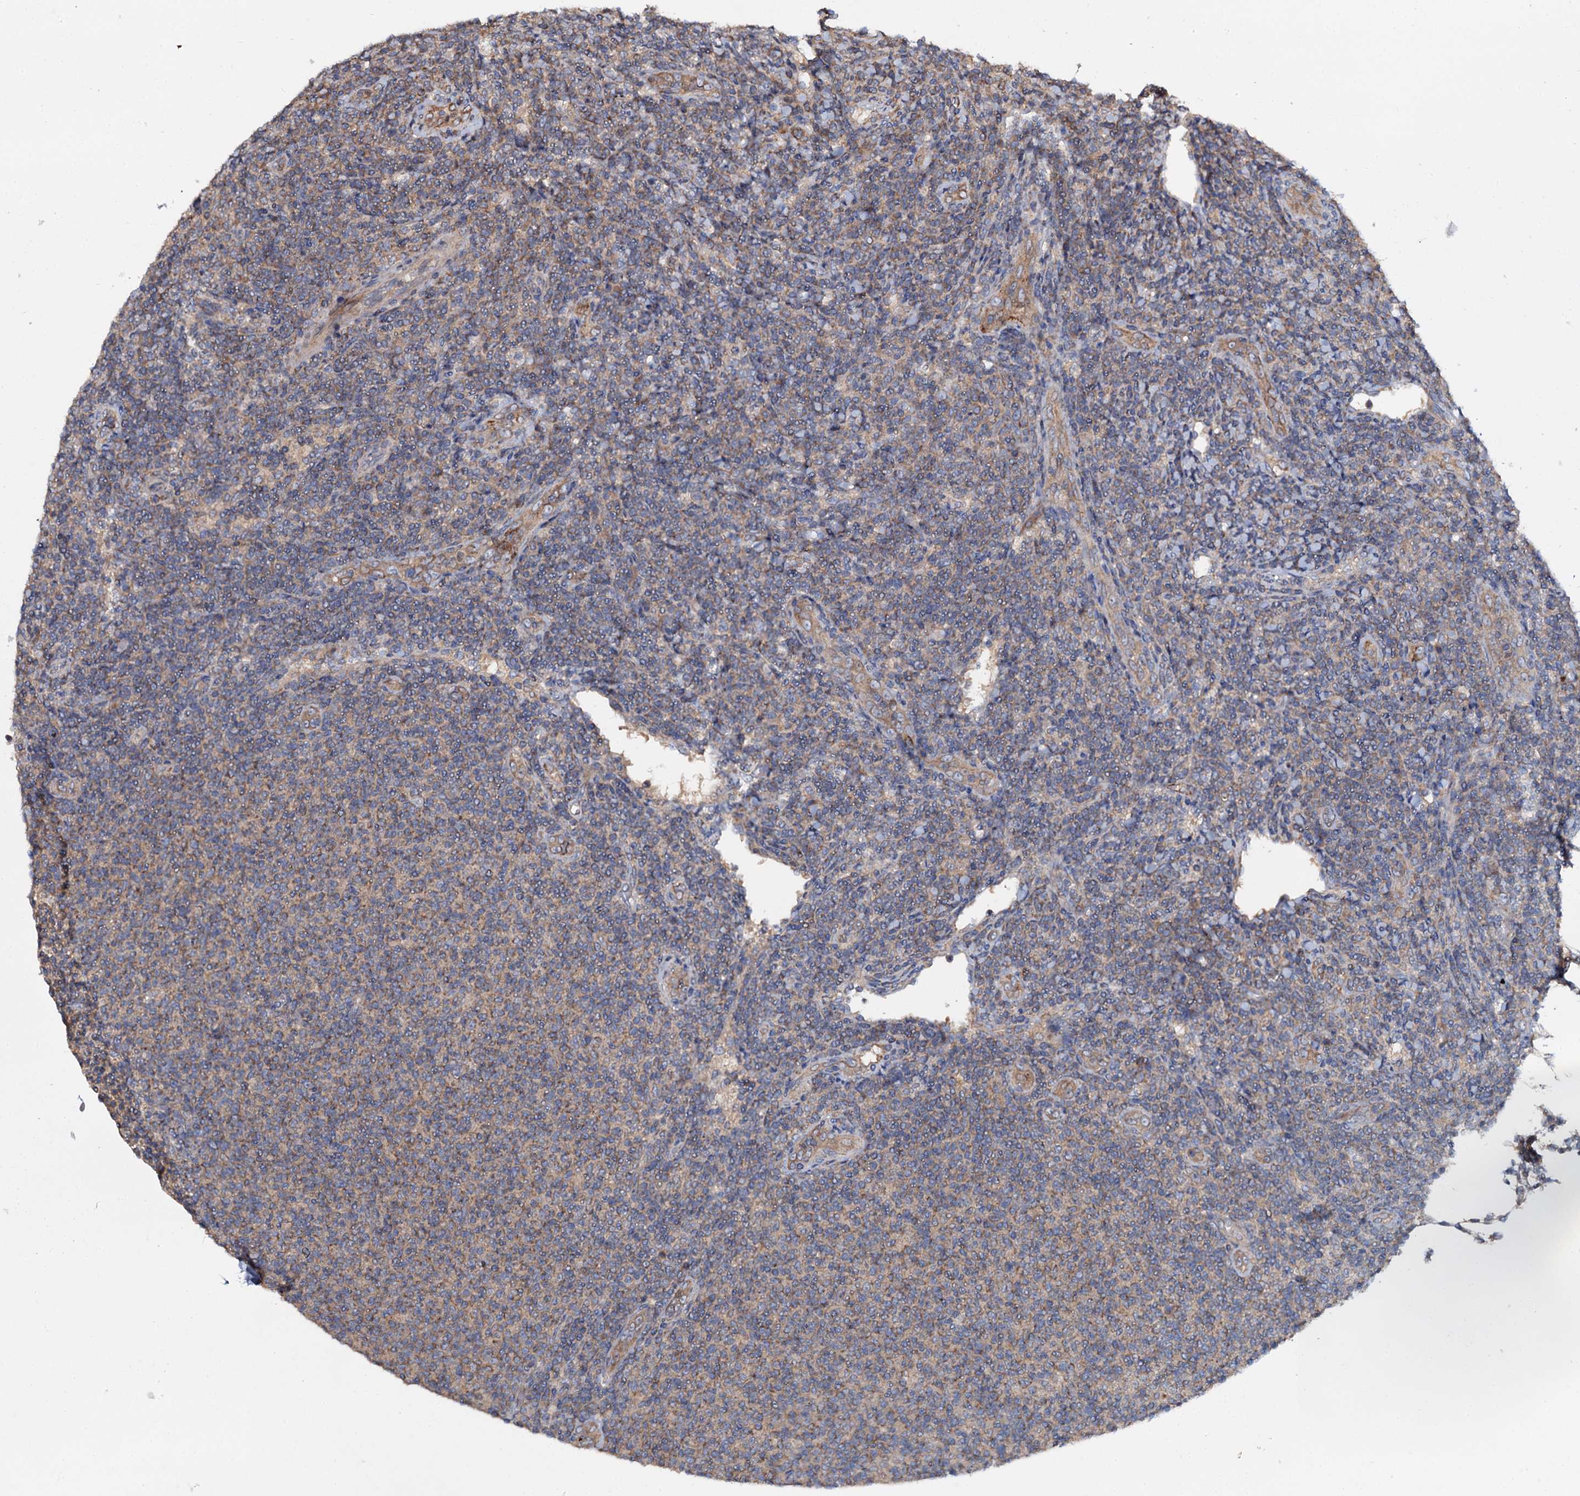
{"staining": {"intensity": "moderate", "quantity": ">75%", "location": "cytoplasmic/membranous"}, "tissue": "lymphoma", "cell_type": "Tumor cells", "image_type": "cancer", "snomed": [{"axis": "morphology", "description": "Malignant lymphoma, non-Hodgkin's type, Low grade"}, {"axis": "topography", "description": "Lymph node"}], "caption": "Lymphoma stained with a brown dye shows moderate cytoplasmic/membranous positive staining in about >75% of tumor cells.", "gene": "CEP192", "patient": {"sex": "male", "age": 66}}